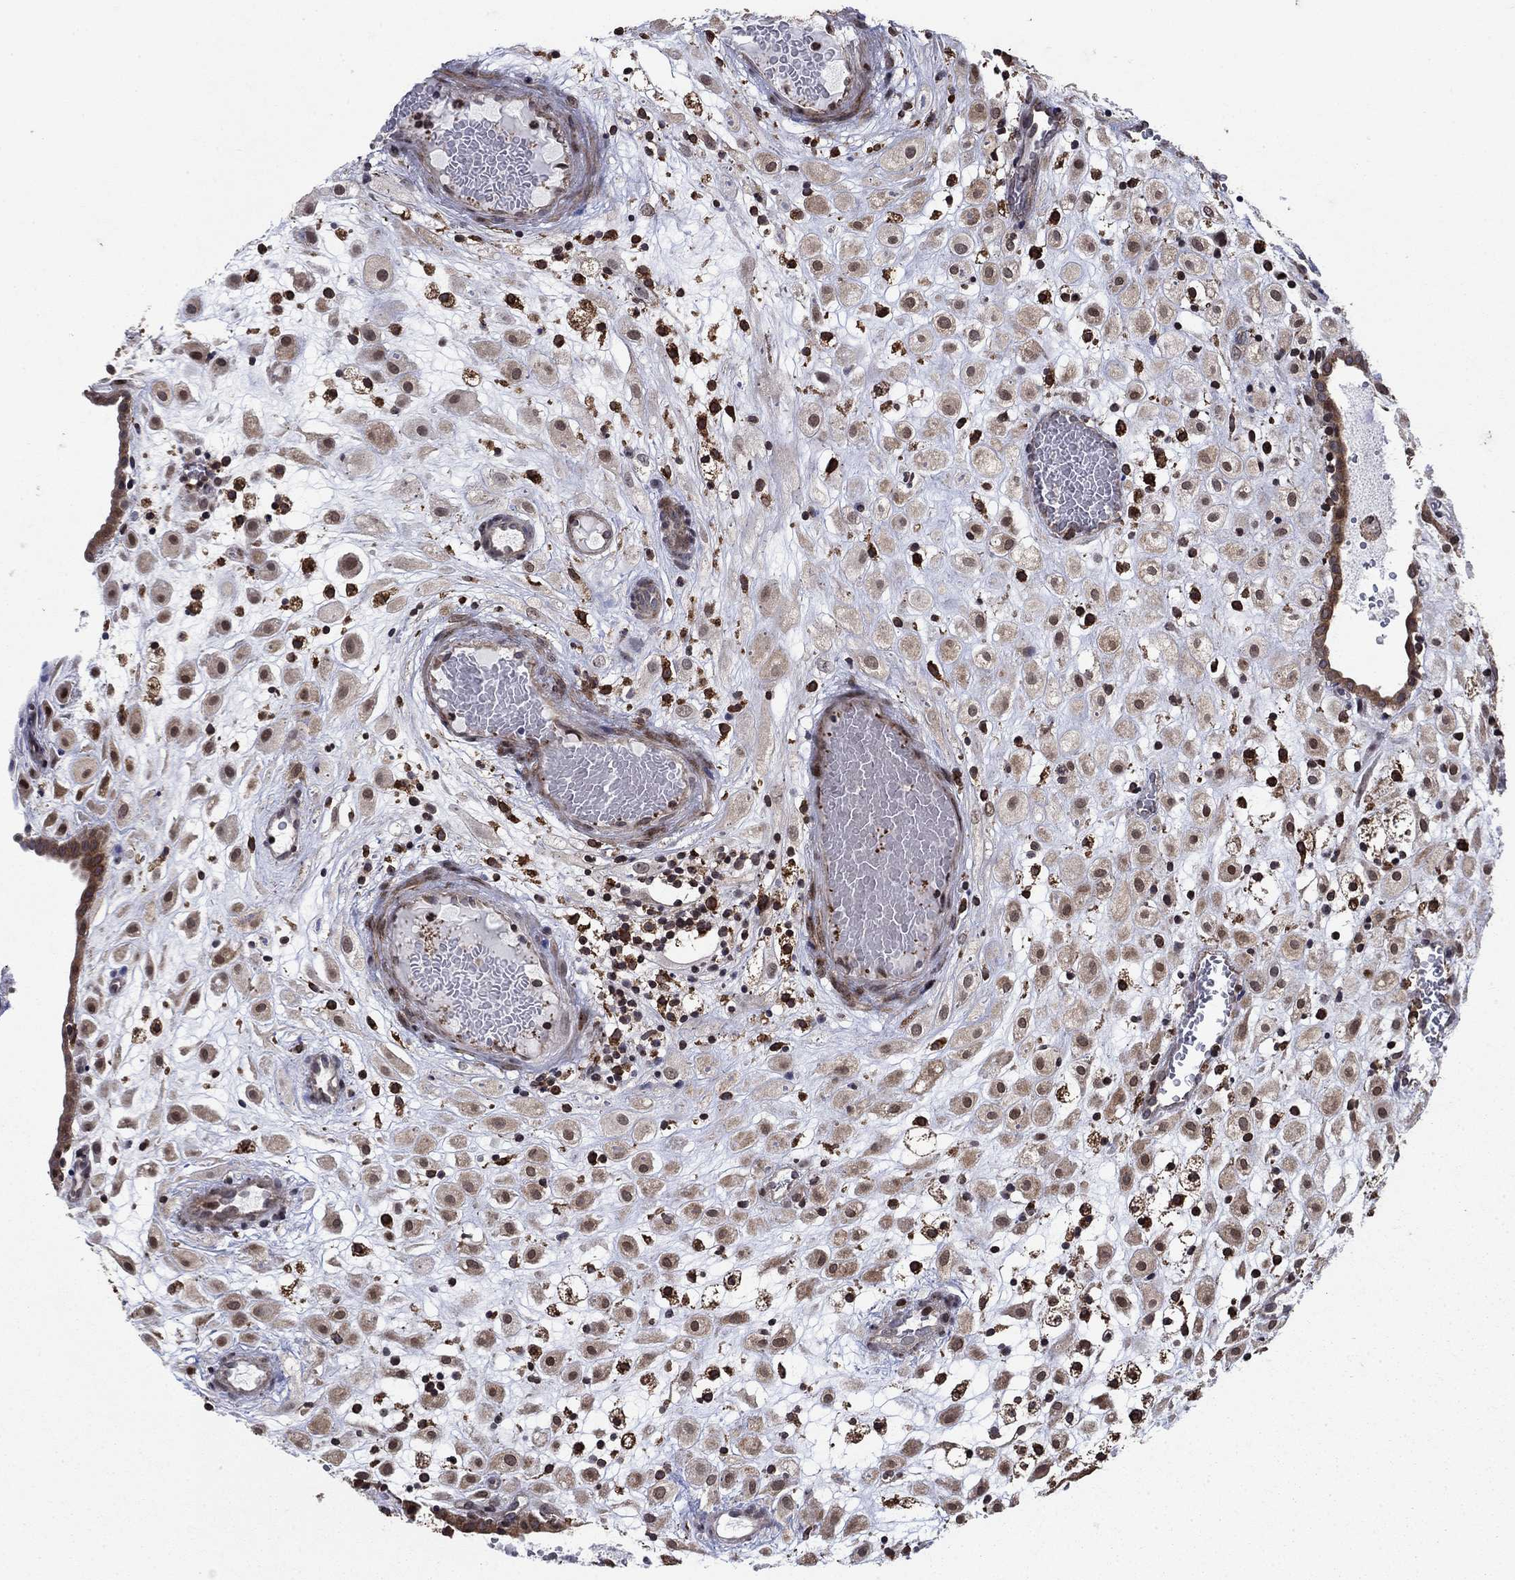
{"staining": {"intensity": "weak", "quantity": ">75%", "location": "cytoplasmic/membranous"}, "tissue": "placenta", "cell_type": "Decidual cells", "image_type": "normal", "snomed": [{"axis": "morphology", "description": "Normal tissue, NOS"}, {"axis": "topography", "description": "Placenta"}], "caption": "Decidual cells display low levels of weak cytoplasmic/membranous positivity in about >75% of cells in unremarkable human placenta.", "gene": "DHRS7", "patient": {"sex": "female", "age": 24}}